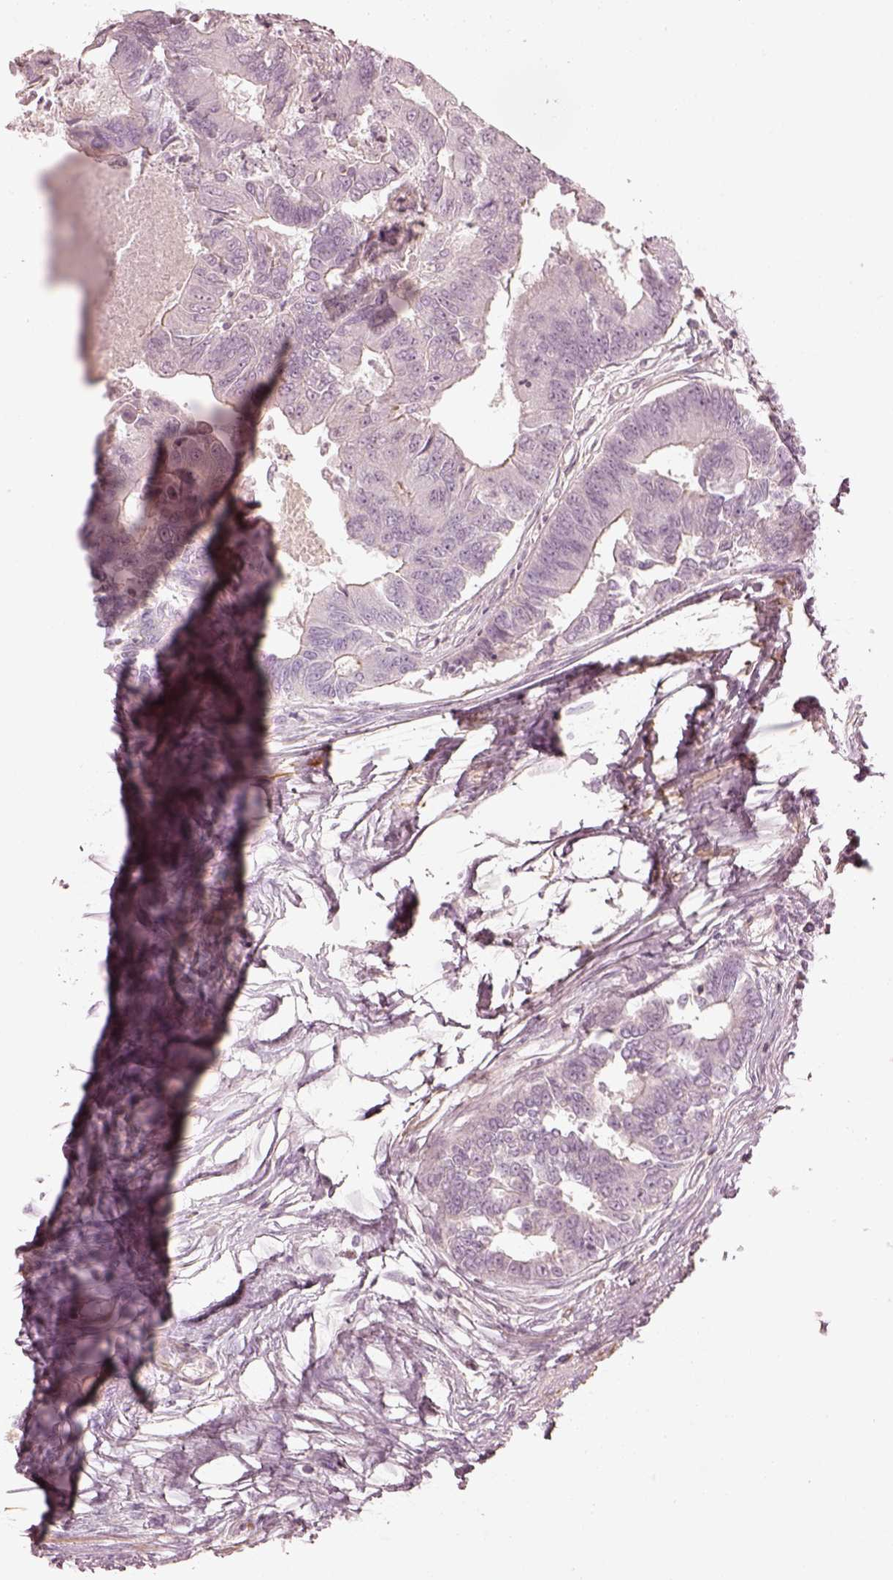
{"staining": {"intensity": "negative", "quantity": "none", "location": "none"}, "tissue": "colorectal cancer", "cell_type": "Tumor cells", "image_type": "cancer", "snomed": [{"axis": "morphology", "description": "Adenocarcinoma, NOS"}, {"axis": "topography", "description": "Colon"}], "caption": "IHC image of neoplastic tissue: colorectal adenocarcinoma stained with DAB exhibits no significant protein positivity in tumor cells.", "gene": "PRLHR", "patient": {"sex": "female", "age": 67}}